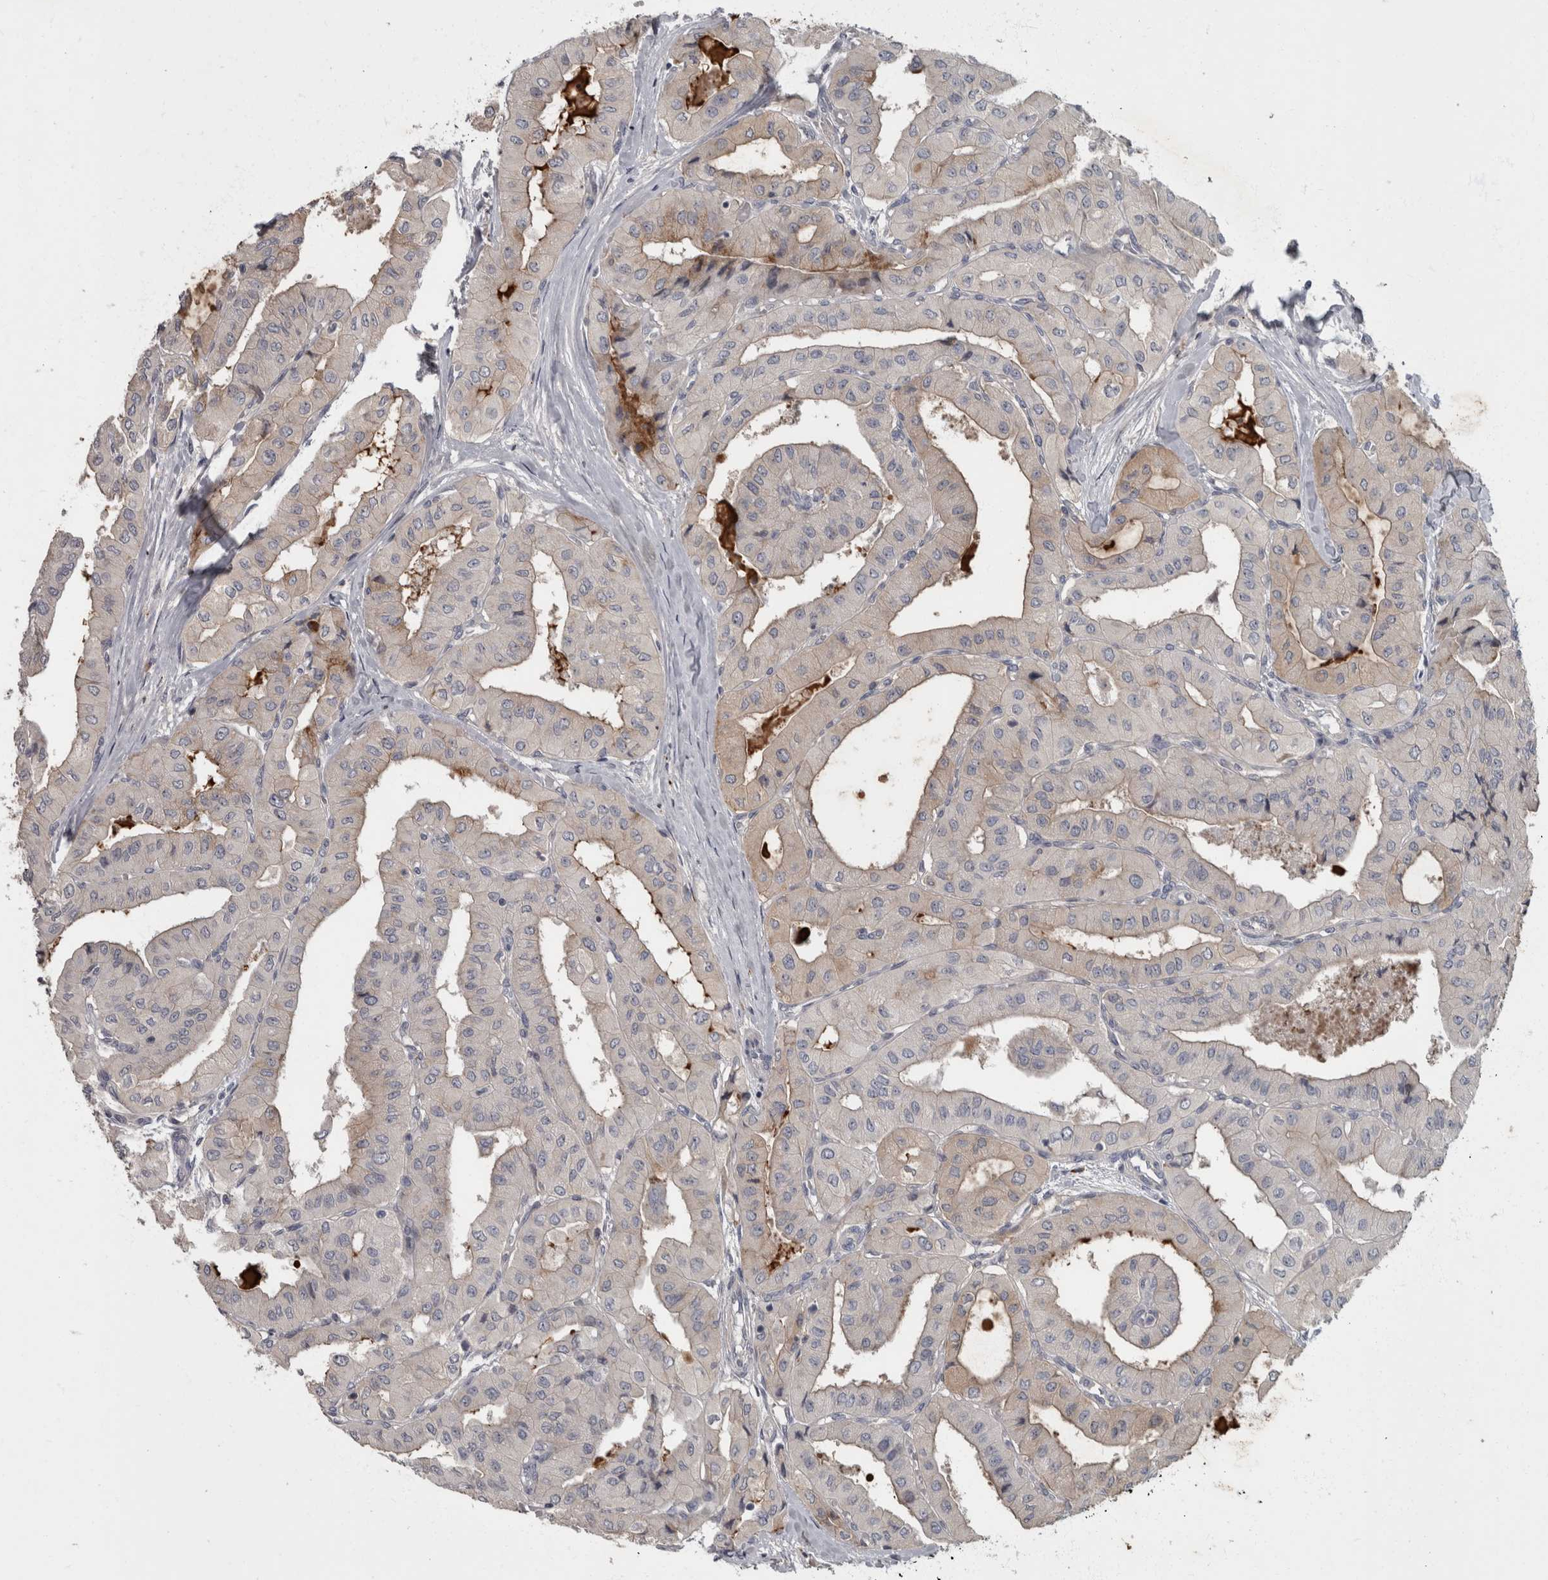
{"staining": {"intensity": "negative", "quantity": "none", "location": "none"}, "tissue": "thyroid cancer", "cell_type": "Tumor cells", "image_type": "cancer", "snomed": [{"axis": "morphology", "description": "Papillary adenocarcinoma, NOS"}, {"axis": "topography", "description": "Thyroid gland"}], "caption": "Thyroid cancer (papillary adenocarcinoma) was stained to show a protein in brown. There is no significant positivity in tumor cells. (Brightfield microscopy of DAB (3,3'-diaminobenzidine) immunohistochemistry (IHC) at high magnification).", "gene": "CDC42BPG", "patient": {"sex": "female", "age": 59}}